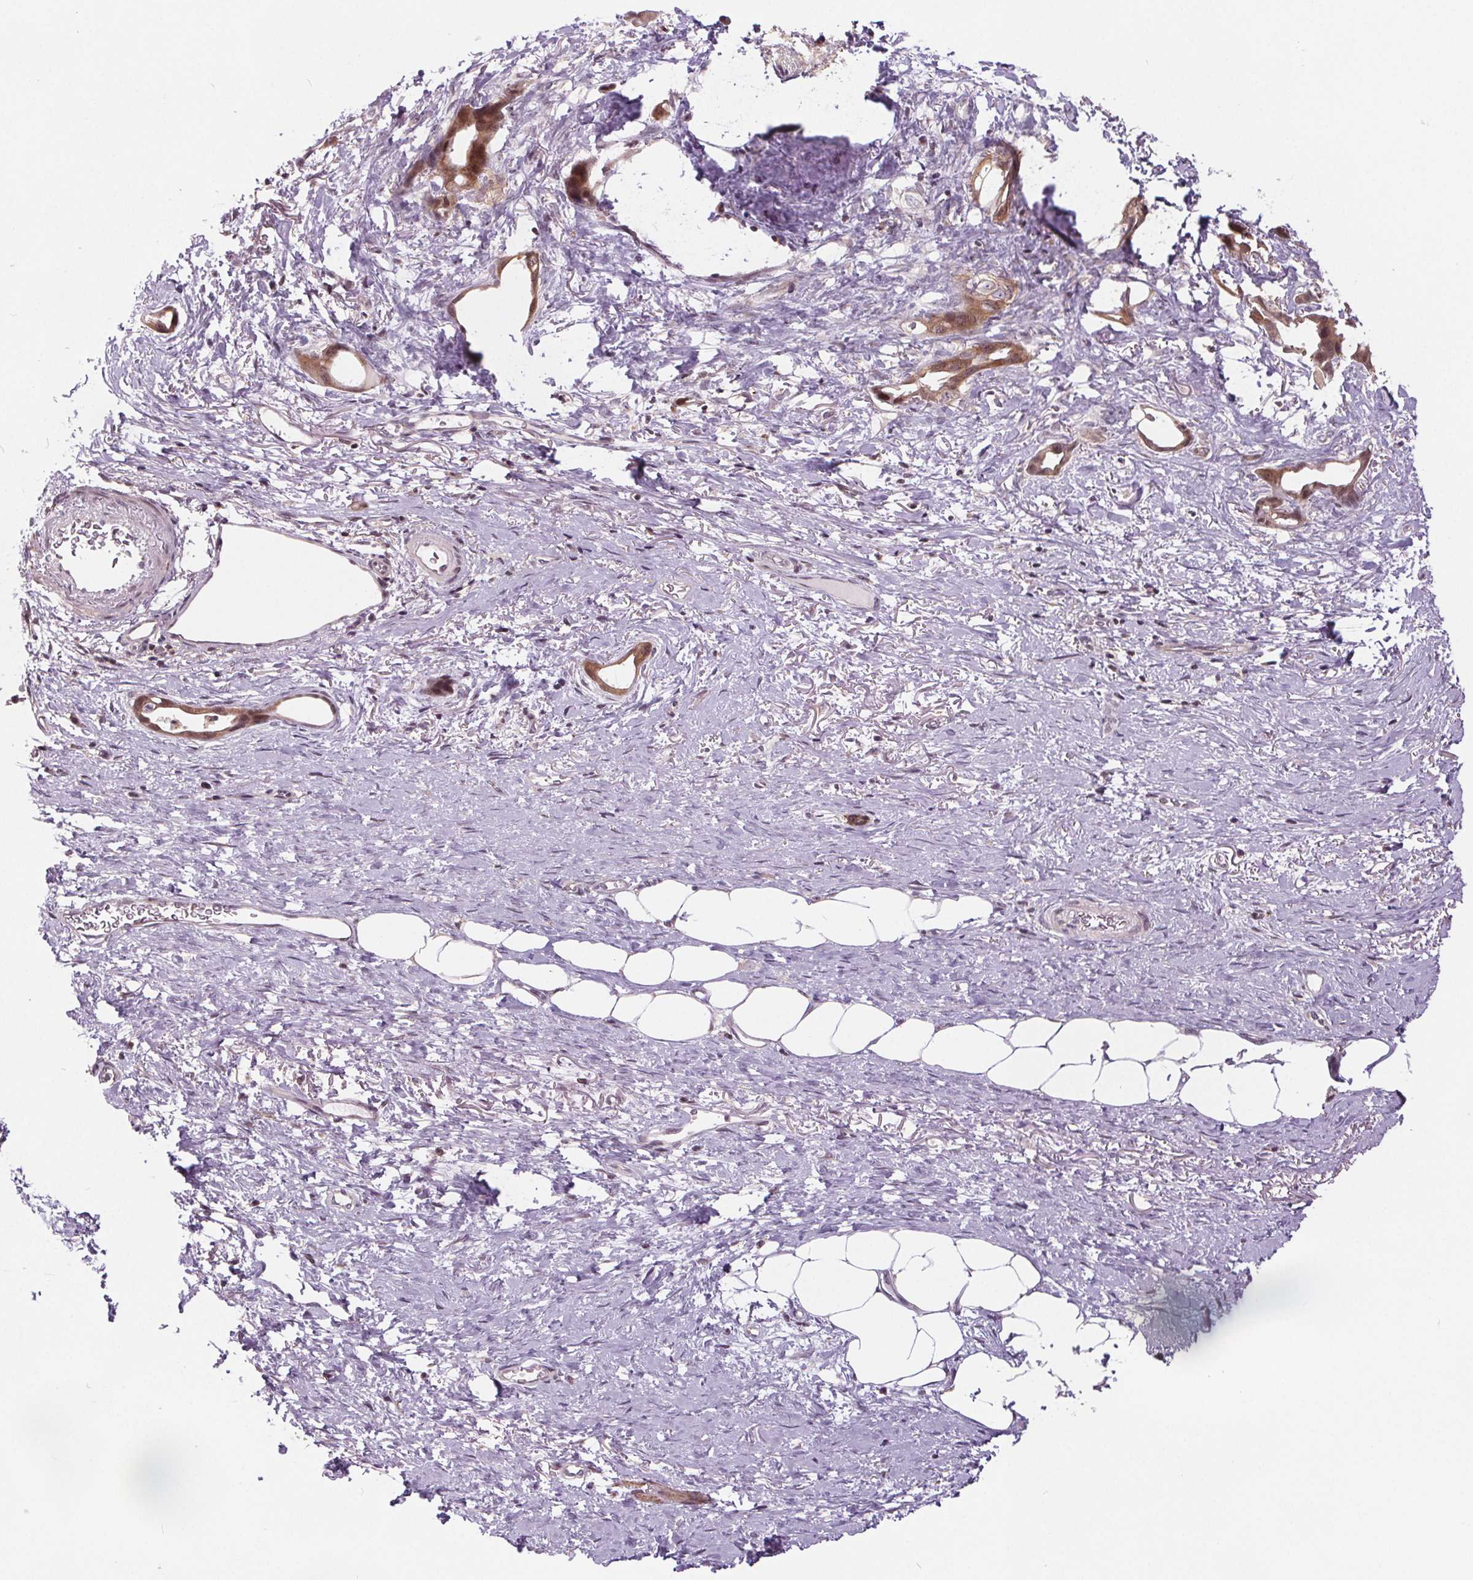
{"staining": {"intensity": "moderate", "quantity": ">75%", "location": "cytoplasmic/membranous,nuclear"}, "tissue": "stomach cancer", "cell_type": "Tumor cells", "image_type": "cancer", "snomed": [{"axis": "morphology", "description": "Adenocarcinoma, NOS"}, {"axis": "topography", "description": "Stomach, upper"}], "caption": "Immunohistochemistry (IHC) image of human adenocarcinoma (stomach) stained for a protein (brown), which displays medium levels of moderate cytoplasmic/membranous and nuclear staining in approximately >75% of tumor cells.", "gene": "HIF1AN", "patient": {"sex": "male", "age": 62}}